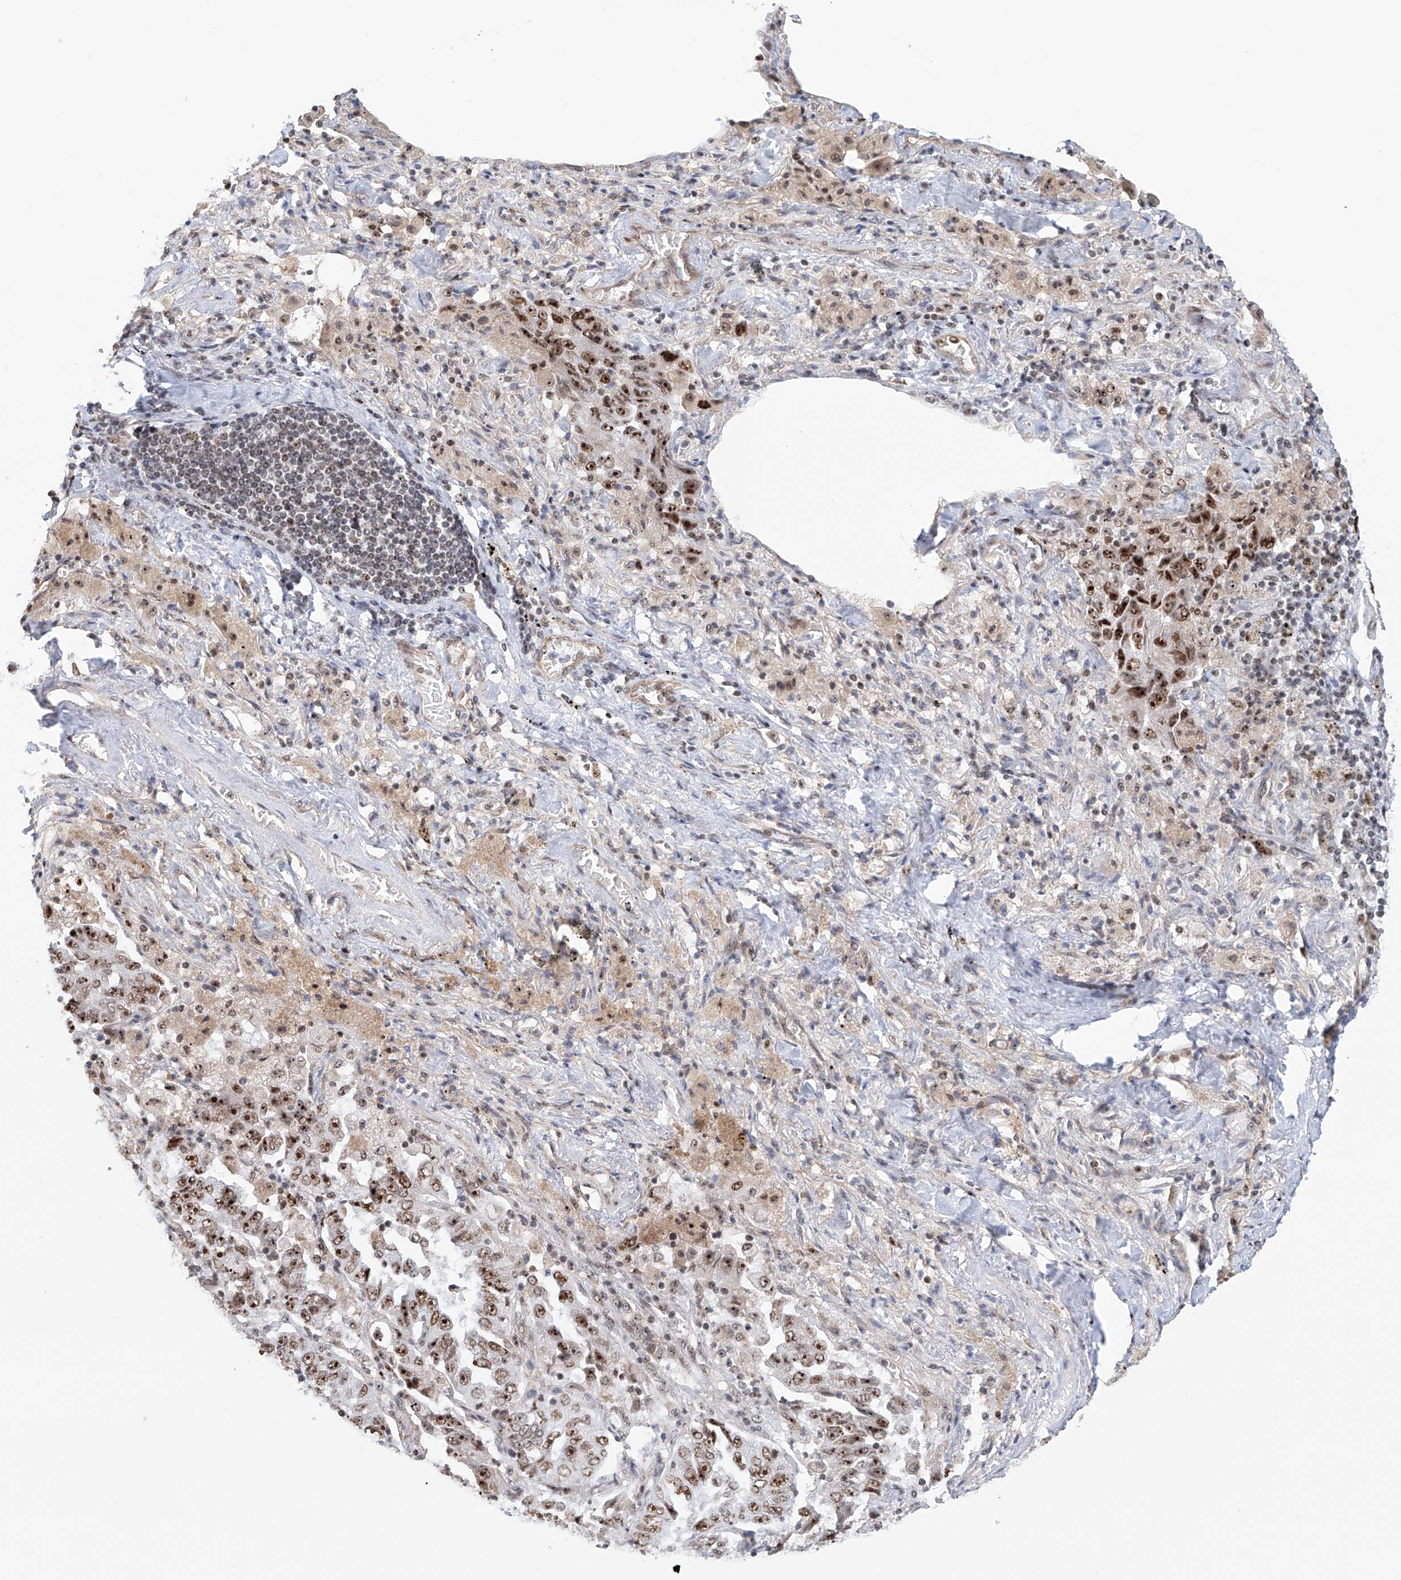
{"staining": {"intensity": "strong", "quantity": ">75%", "location": "nuclear"}, "tissue": "lung cancer", "cell_type": "Tumor cells", "image_type": "cancer", "snomed": [{"axis": "morphology", "description": "Adenocarcinoma, NOS"}, {"axis": "topography", "description": "Lung"}], "caption": "This image reveals lung cancer (adenocarcinoma) stained with IHC to label a protein in brown. The nuclear of tumor cells show strong positivity for the protein. Nuclei are counter-stained blue.", "gene": "PRUNE2", "patient": {"sex": "female", "age": 51}}